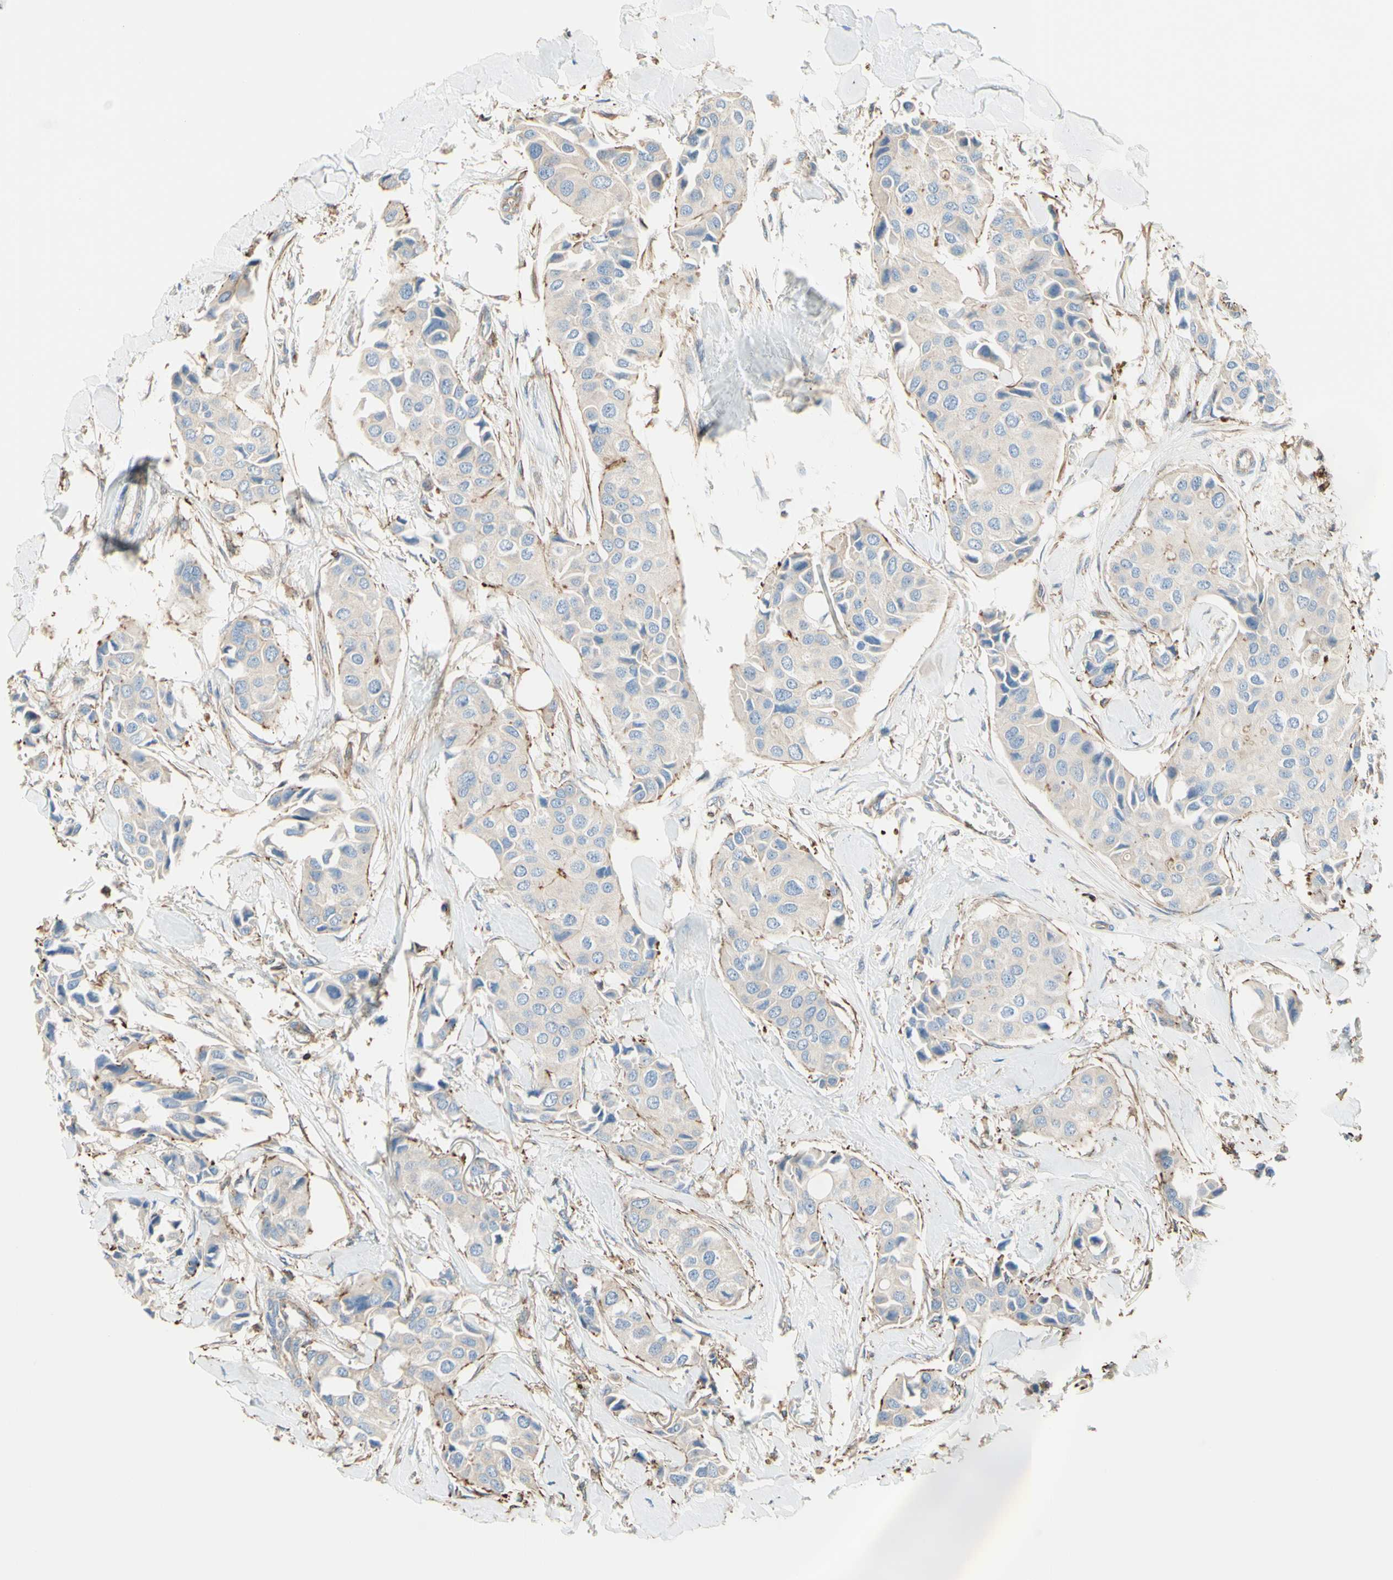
{"staining": {"intensity": "moderate", "quantity": "<25%", "location": "cytoplasmic/membranous"}, "tissue": "breast cancer", "cell_type": "Tumor cells", "image_type": "cancer", "snomed": [{"axis": "morphology", "description": "Duct carcinoma"}, {"axis": "topography", "description": "Breast"}], "caption": "Moderate cytoplasmic/membranous staining for a protein is identified in about <25% of tumor cells of breast cancer using immunohistochemistry.", "gene": "SEMA4C", "patient": {"sex": "female", "age": 80}}